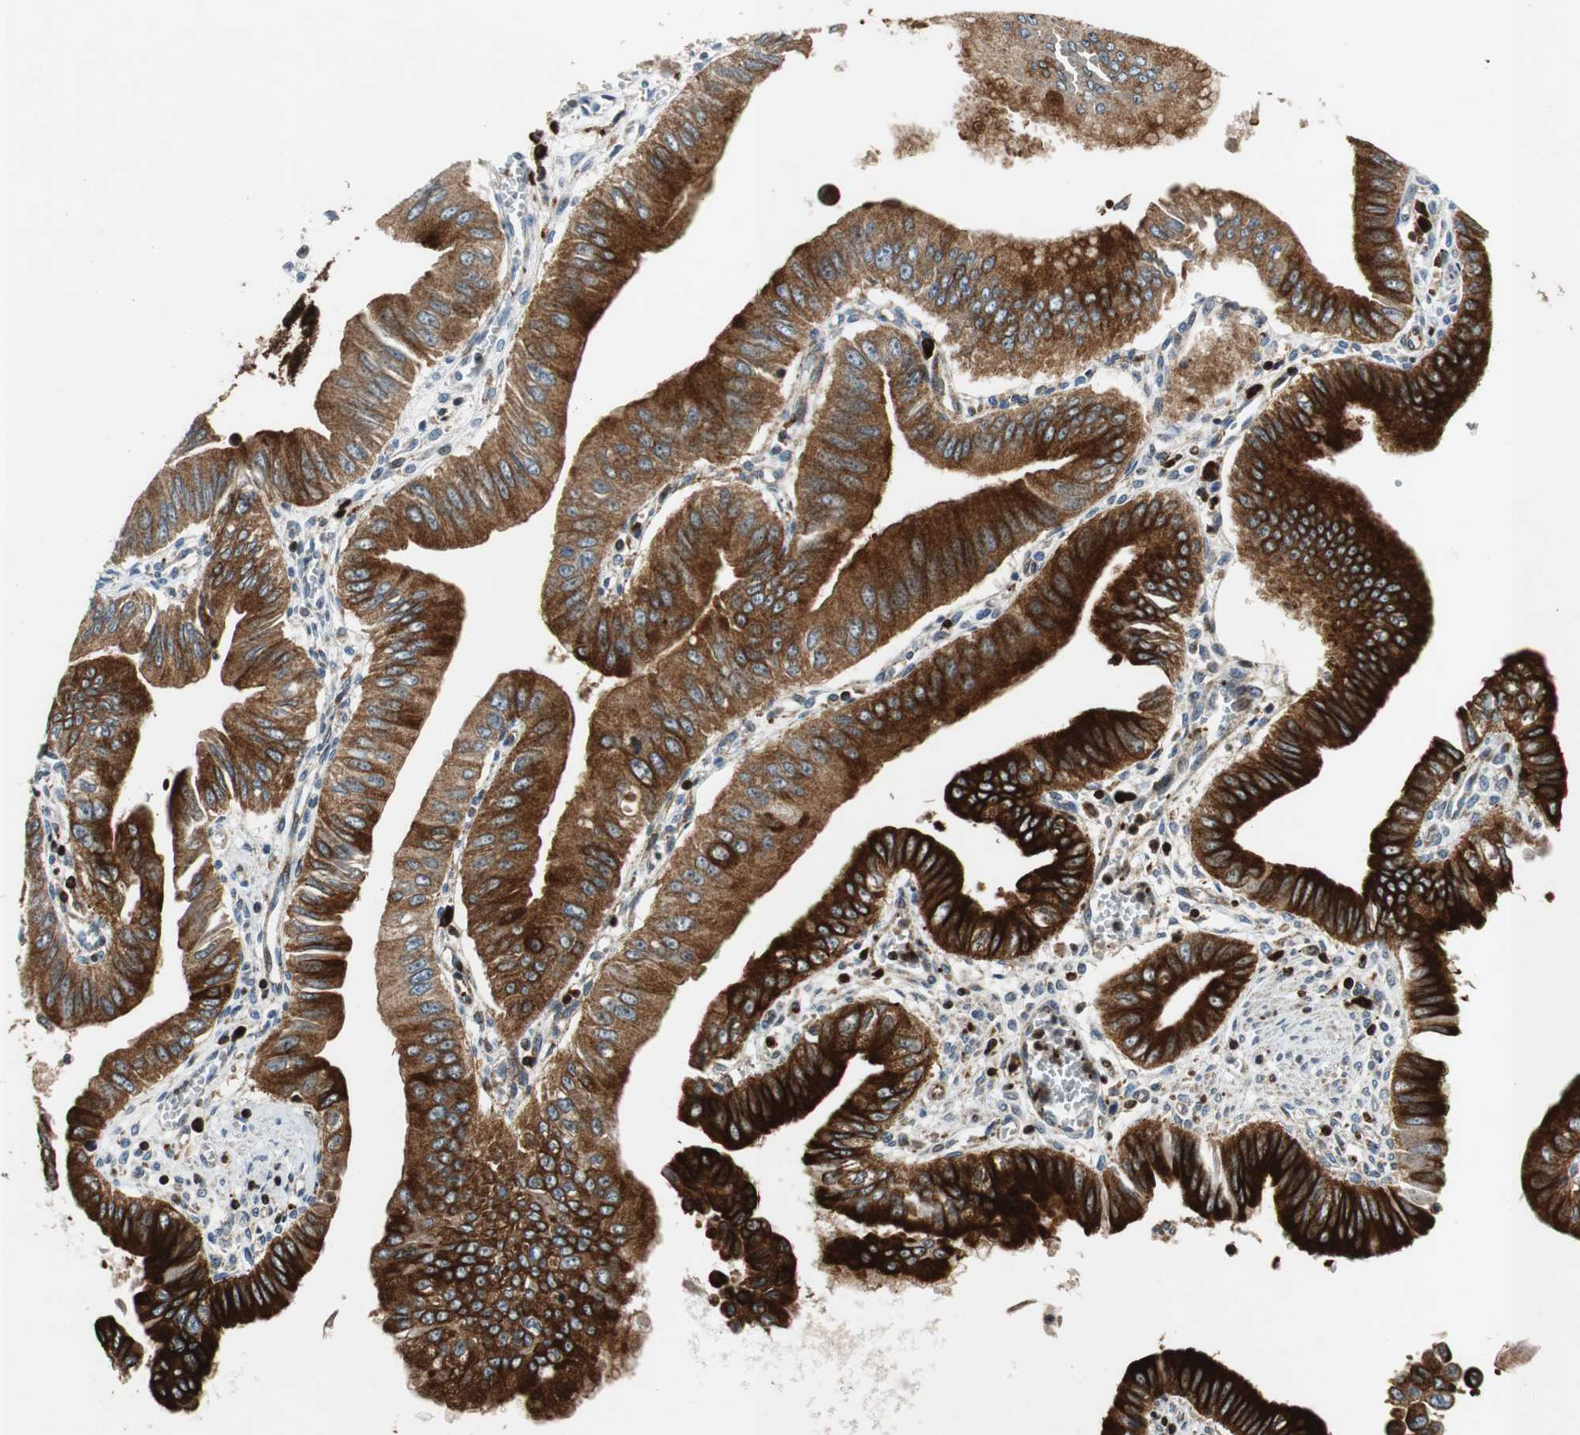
{"staining": {"intensity": "strong", "quantity": ">75%", "location": "cytoplasmic/membranous"}, "tissue": "pancreatic cancer", "cell_type": "Tumor cells", "image_type": "cancer", "snomed": [{"axis": "morphology", "description": "Normal tissue, NOS"}, {"axis": "topography", "description": "Lymph node"}], "caption": "Pancreatic cancer tissue demonstrates strong cytoplasmic/membranous expression in about >75% of tumor cells, visualized by immunohistochemistry. The protein of interest is stained brown, and the nuclei are stained in blue (DAB (3,3'-diaminobenzidine) IHC with brightfield microscopy, high magnification).", "gene": "TUBA4A", "patient": {"sex": "male", "age": 50}}